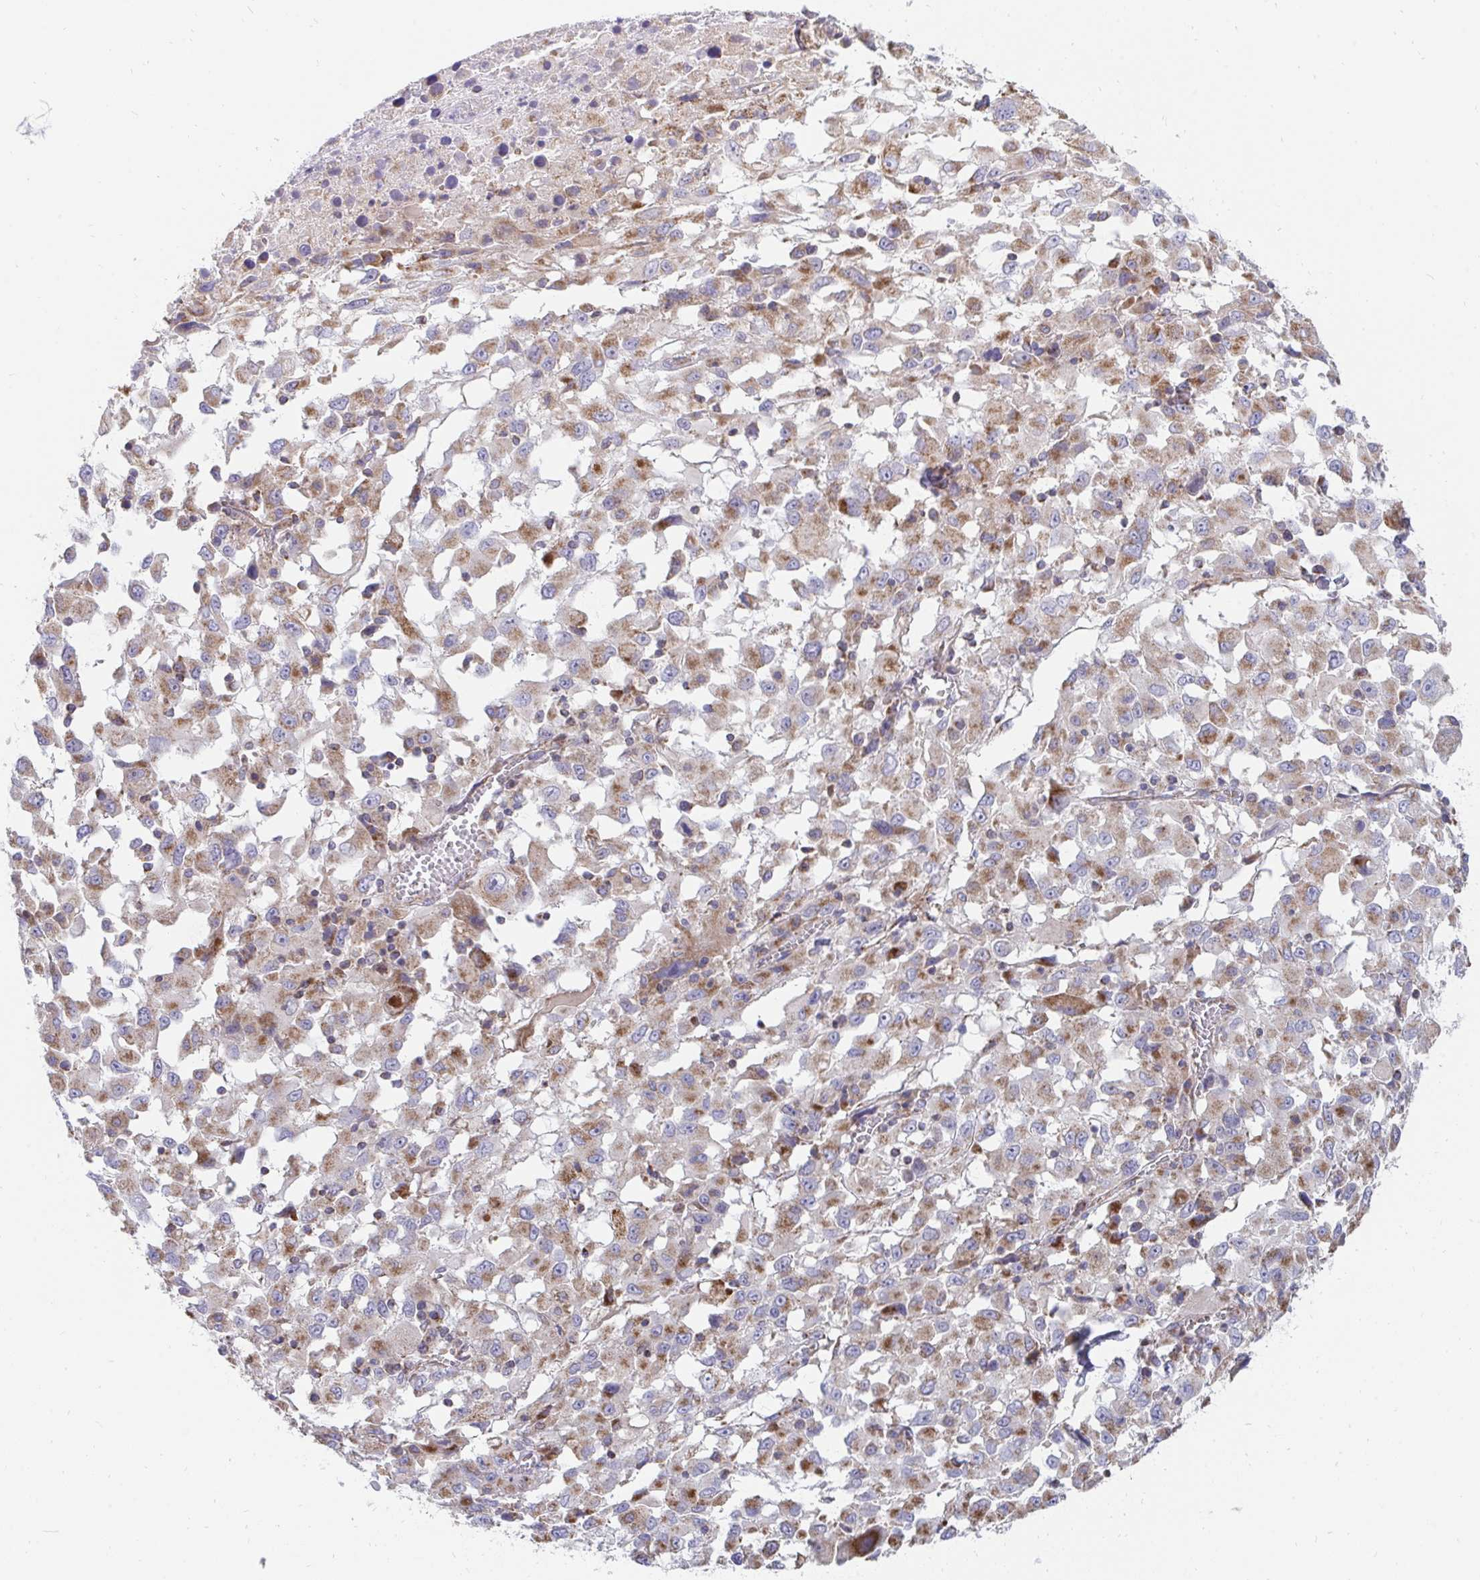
{"staining": {"intensity": "moderate", "quantity": ">75%", "location": "cytoplasmic/membranous"}, "tissue": "melanoma", "cell_type": "Tumor cells", "image_type": "cancer", "snomed": [{"axis": "morphology", "description": "Malignant melanoma, Metastatic site"}, {"axis": "topography", "description": "Soft tissue"}], "caption": "A micrograph showing moderate cytoplasmic/membranous positivity in approximately >75% of tumor cells in melanoma, as visualized by brown immunohistochemical staining.", "gene": "PC", "patient": {"sex": "male", "age": 50}}